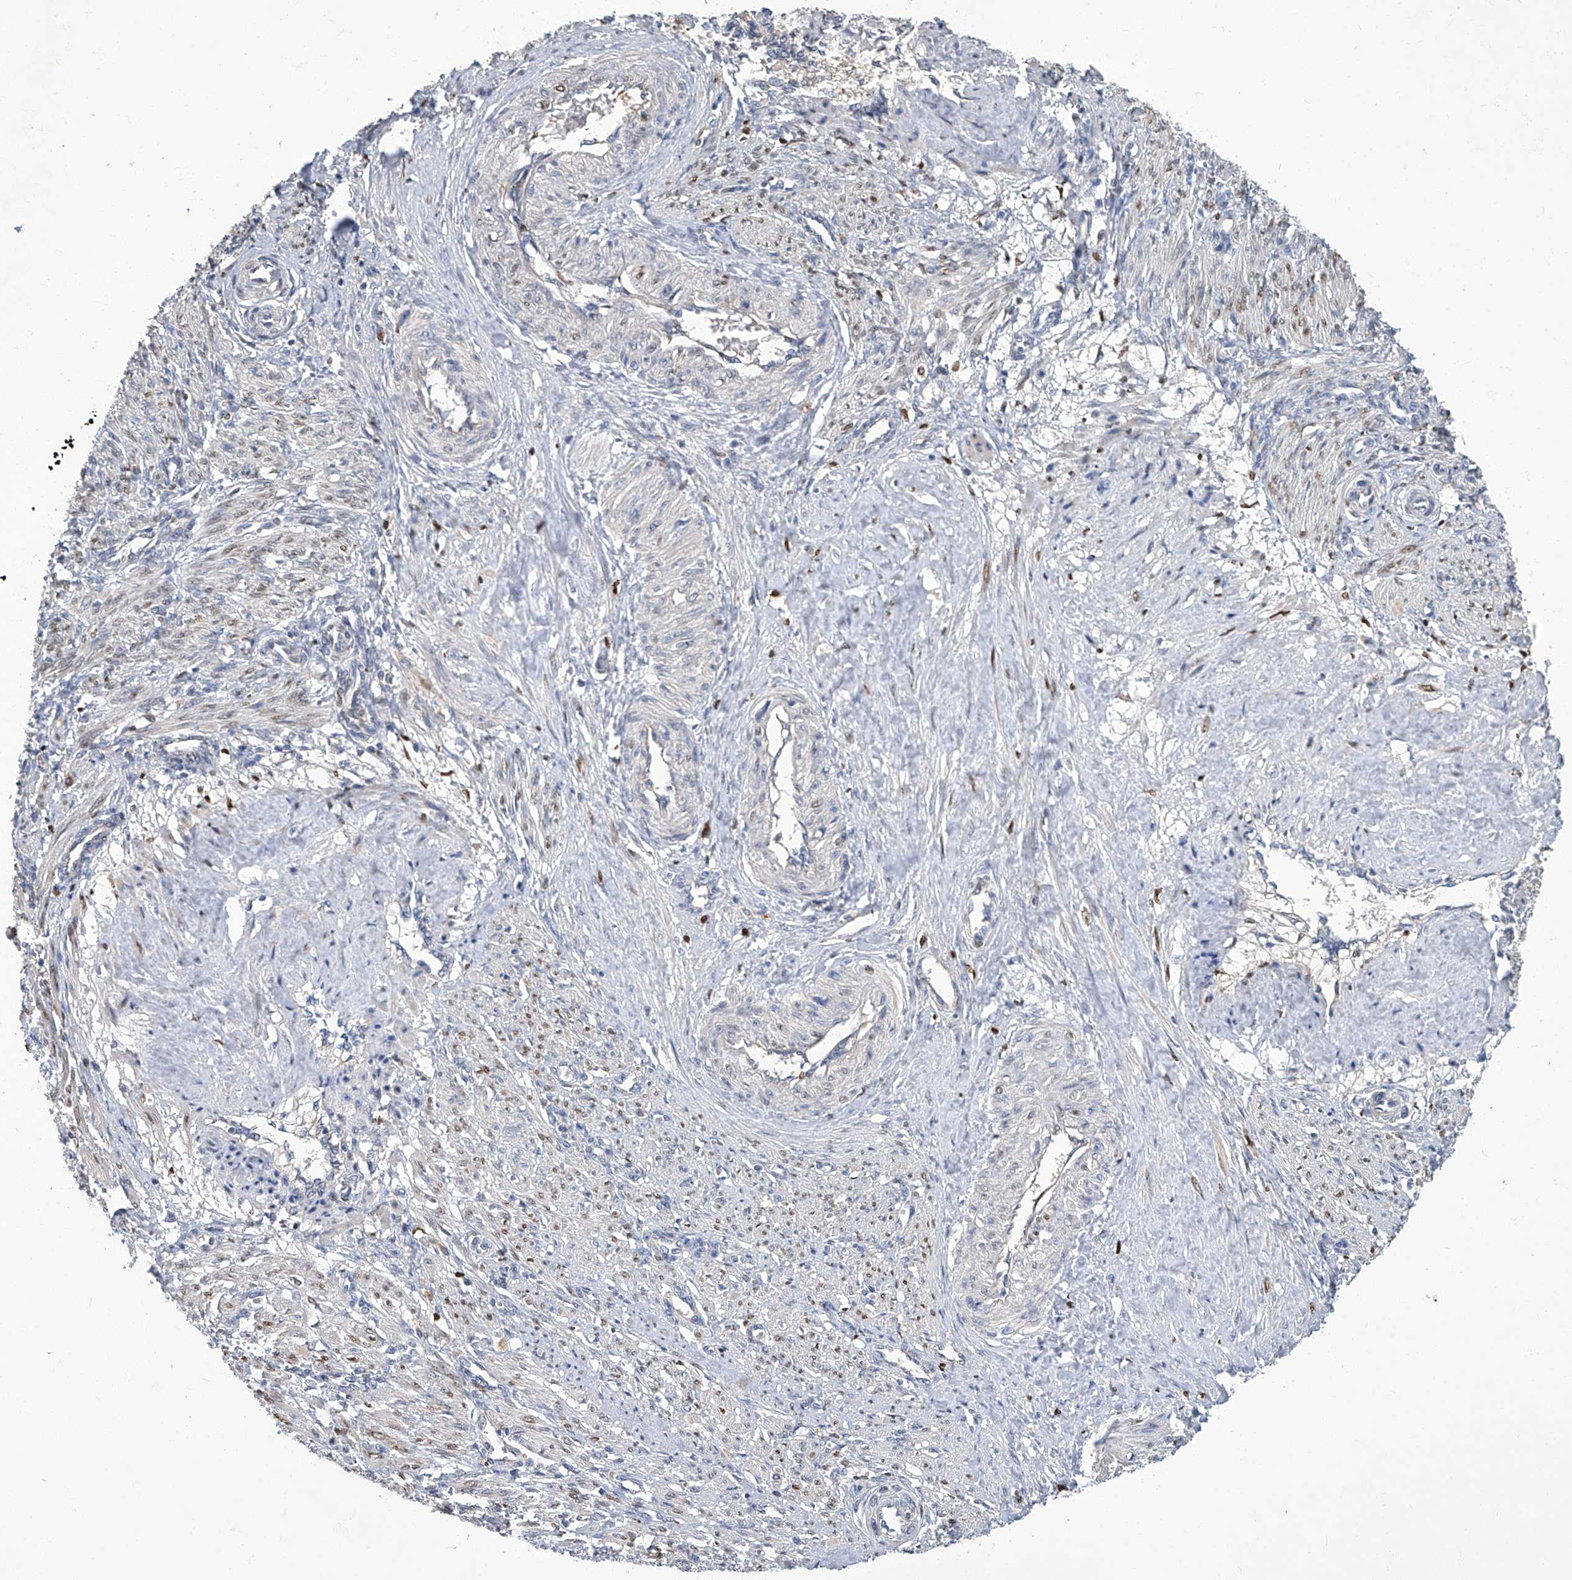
{"staining": {"intensity": "weak", "quantity": "<25%", "location": "nuclear"}, "tissue": "smooth muscle", "cell_type": "Smooth muscle cells", "image_type": "normal", "snomed": [{"axis": "morphology", "description": "Normal tissue, NOS"}, {"axis": "topography", "description": "Endometrium"}], "caption": "Immunohistochemical staining of normal smooth muscle demonstrates no significant positivity in smooth muscle cells.", "gene": "TGFBR1", "patient": {"sex": "female", "age": 33}}